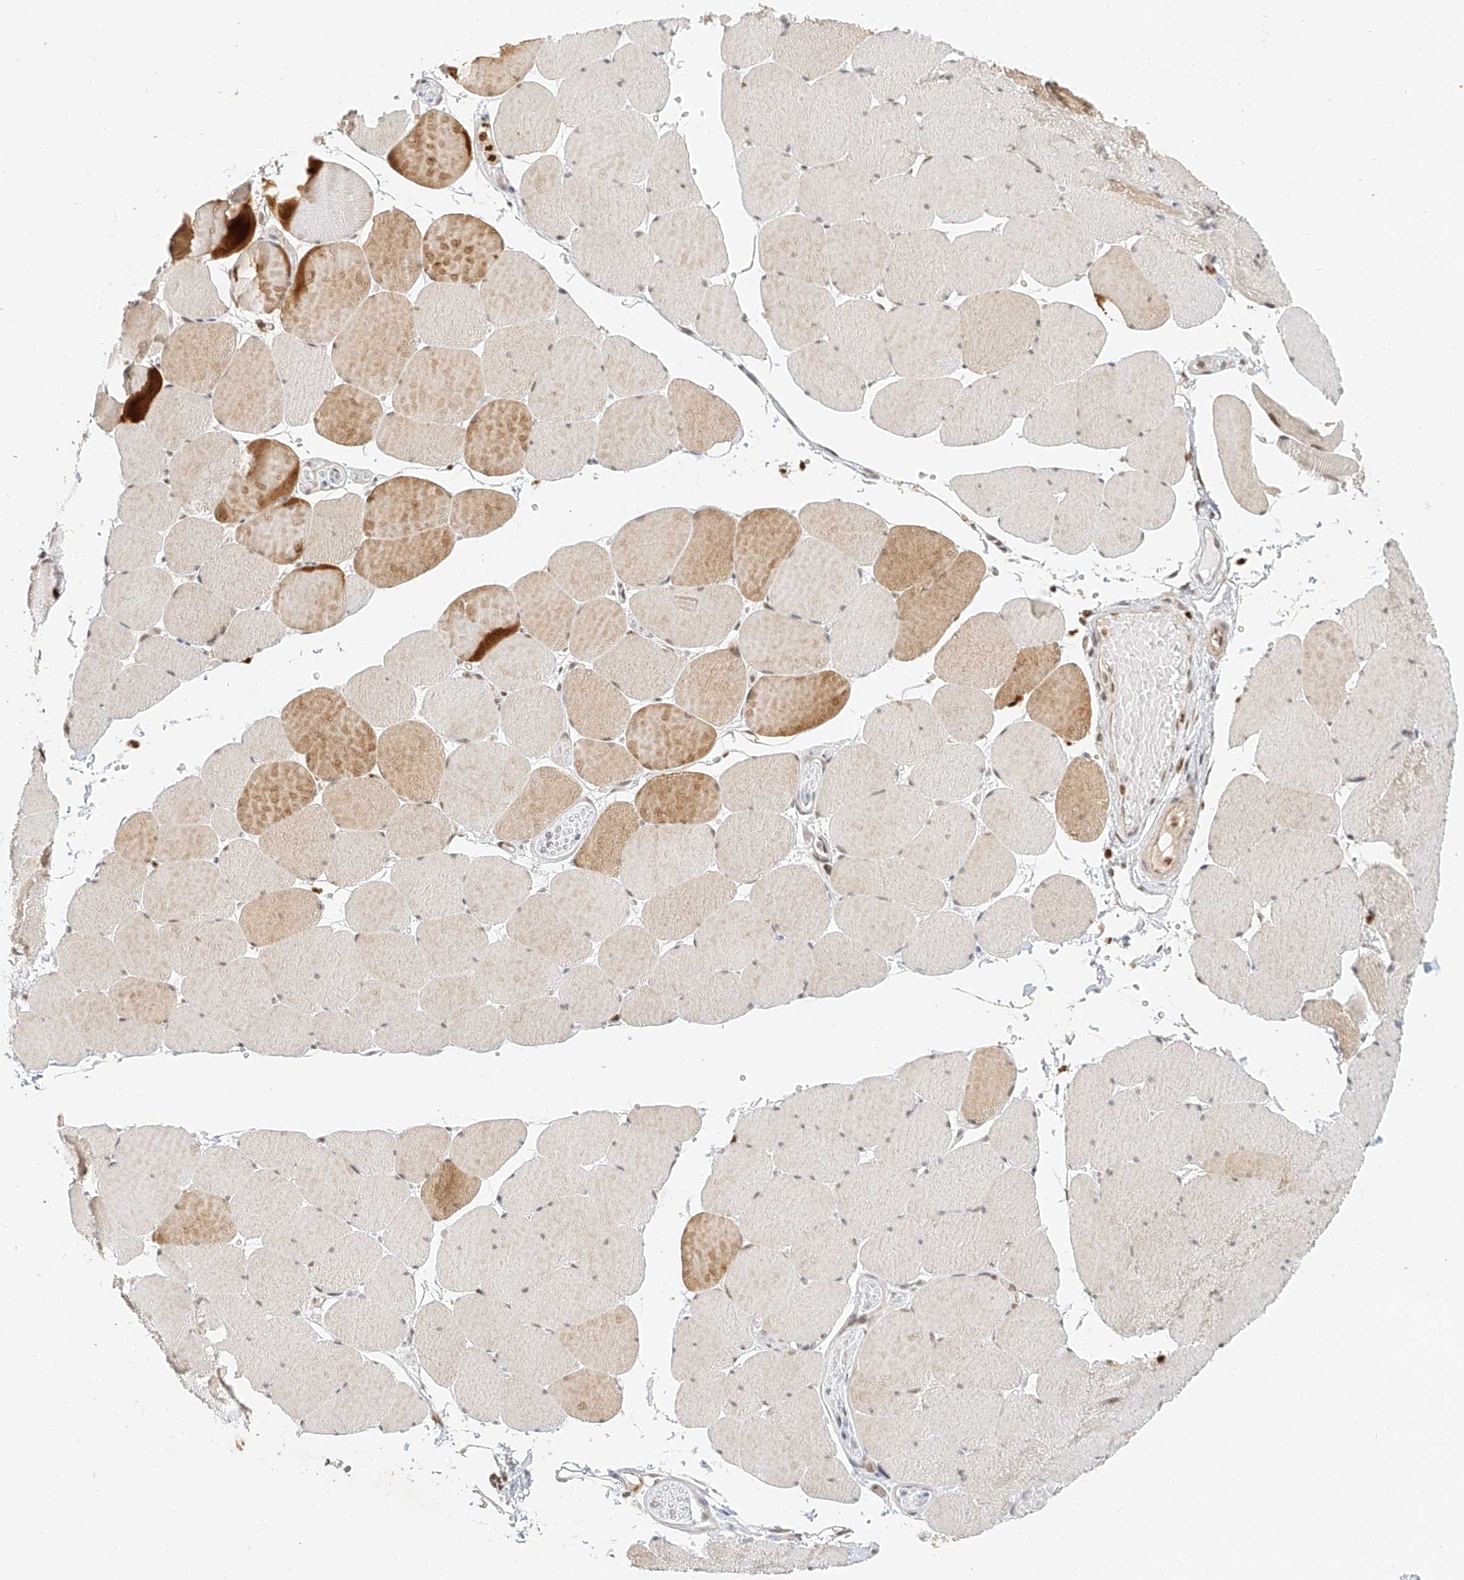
{"staining": {"intensity": "moderate", "quantity": "<25%", "location": "cytoplasmic/membranous,nuclear"}, "tissue": "skeletal muscle", "cell_type": "Myocytes", "image_type": "normal", "snomed": [{"axis": "morphology", "description": "Normal tissue, NOS"}, {"axis": "topography", "description": "Skeletal muscle"}, {"axis": "topography", "description": "Head-Neck"}], "caption": "Protein analysis of benign skeletal muscle reveals moderate cytoplasmic/membranous,nuclear expression in about <25% of myocytes. The staining was performed using DAB (3,3'-diaminobenzidine), with brown indicating positive protein expression. Nuclei are stained blue with hematoxylin.", "gene": "CXorf58", "patient": {"sex": "male", "age": 66}}